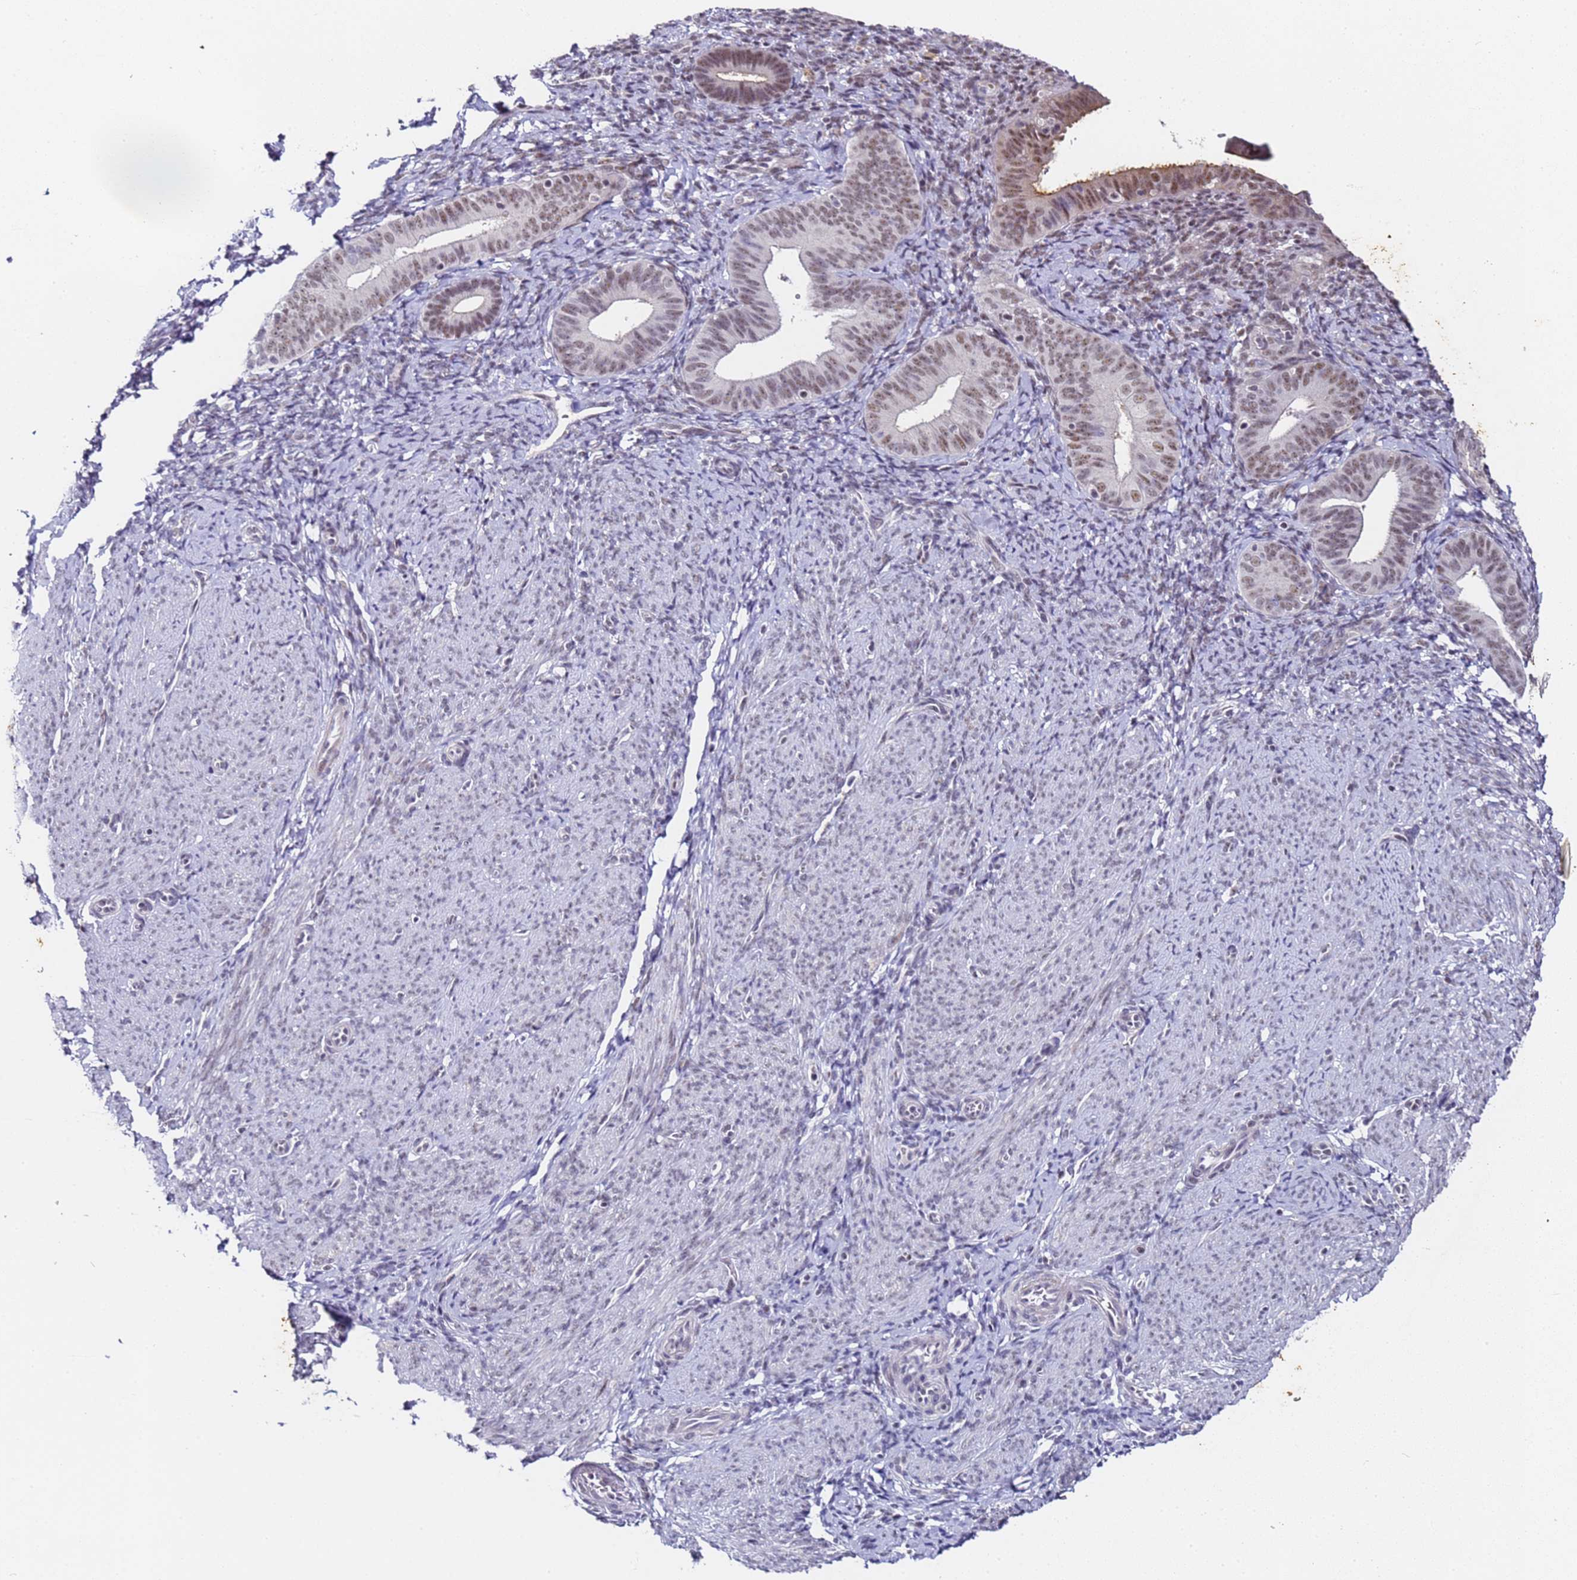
{"staining": {"intensity": "negative", "quantity": "none", "location": "none"}, "tissue": "endometrium", "cell_type": "Cells in endometrial stroma", "image_type": "normal", "snomed": [{"axis": "morphology", "description": "Normal tissue, NOS"}, {"axis": "topography", "description": "Endometrium"}], "caption": "Immunohistochemistry (IHC) photomicrograph of normal endometrium: endometrium stained with DAB (3,3'-diaminobenzidine) demonstrates no significant protein staining in cells in endometrial stroma. The staining is performed using DAB brown chromogen with nuclei counter-stained in using hematoxylin.", "gene": "FNBP4", "patient": {"sex": "female", "age": 65}}